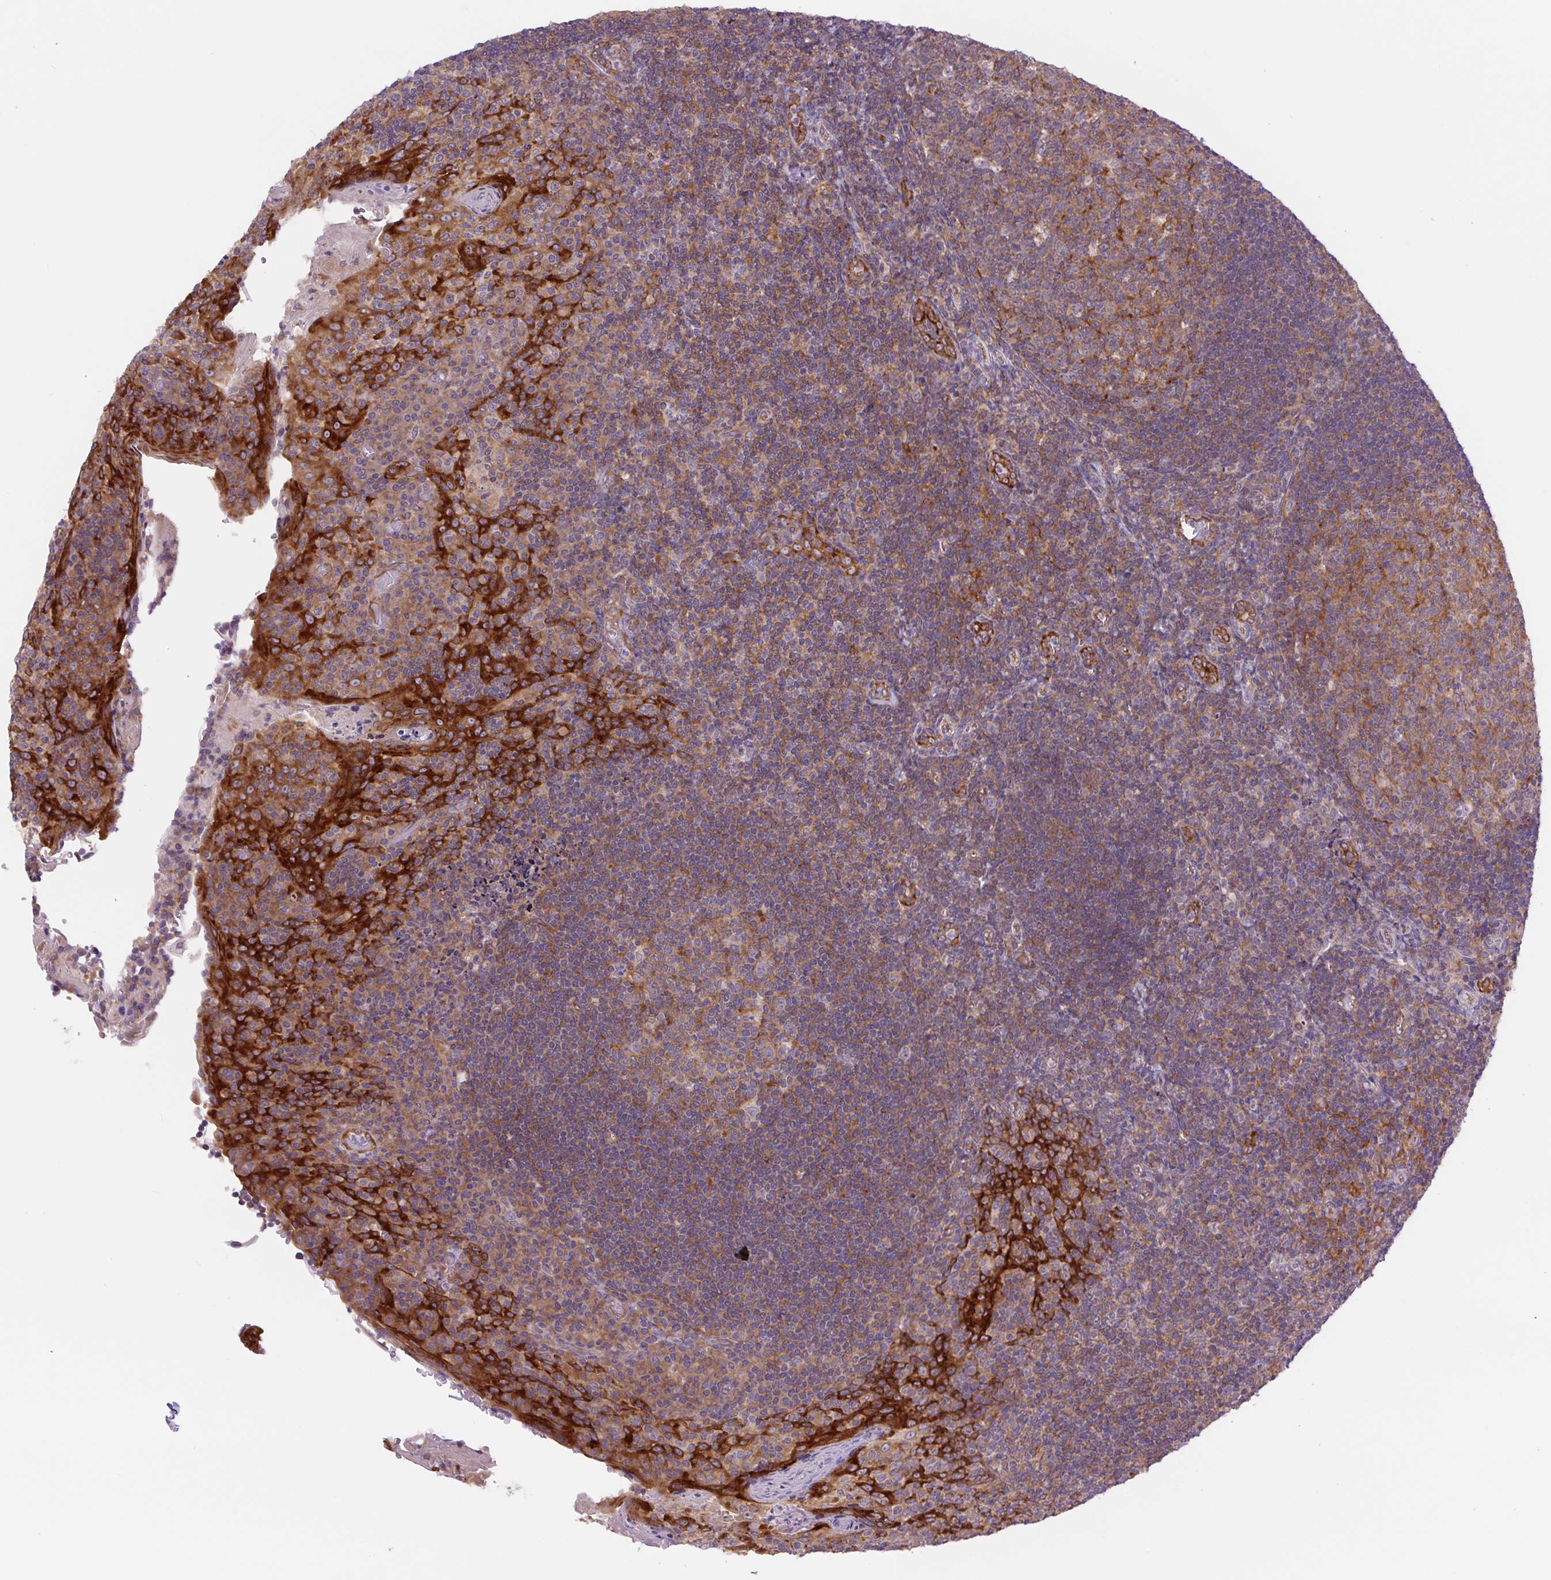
{"staining": {"intensity": "moderate", "quantity": ">75%", "location": "cytoplasmic/membranous"}, "tissue": "tonsil", "cell_type": "Germinal center cells", "image_type": "normal", "snomed": [{"axis": "morphology", "description": "Normal tissue, NOS"}, {"axis": "topography", "description": "Tonsil"}], "caption": "Immunohistochemistry histopathology image of unremarkable tonsil stained for a protein (brown), which demonstrates medium levels of moderate cytoplasmic/membranous positivity in about >75% of germinal center cells.", "gene": "MINK1", "patient": {"sex": "male", "age": 17}}